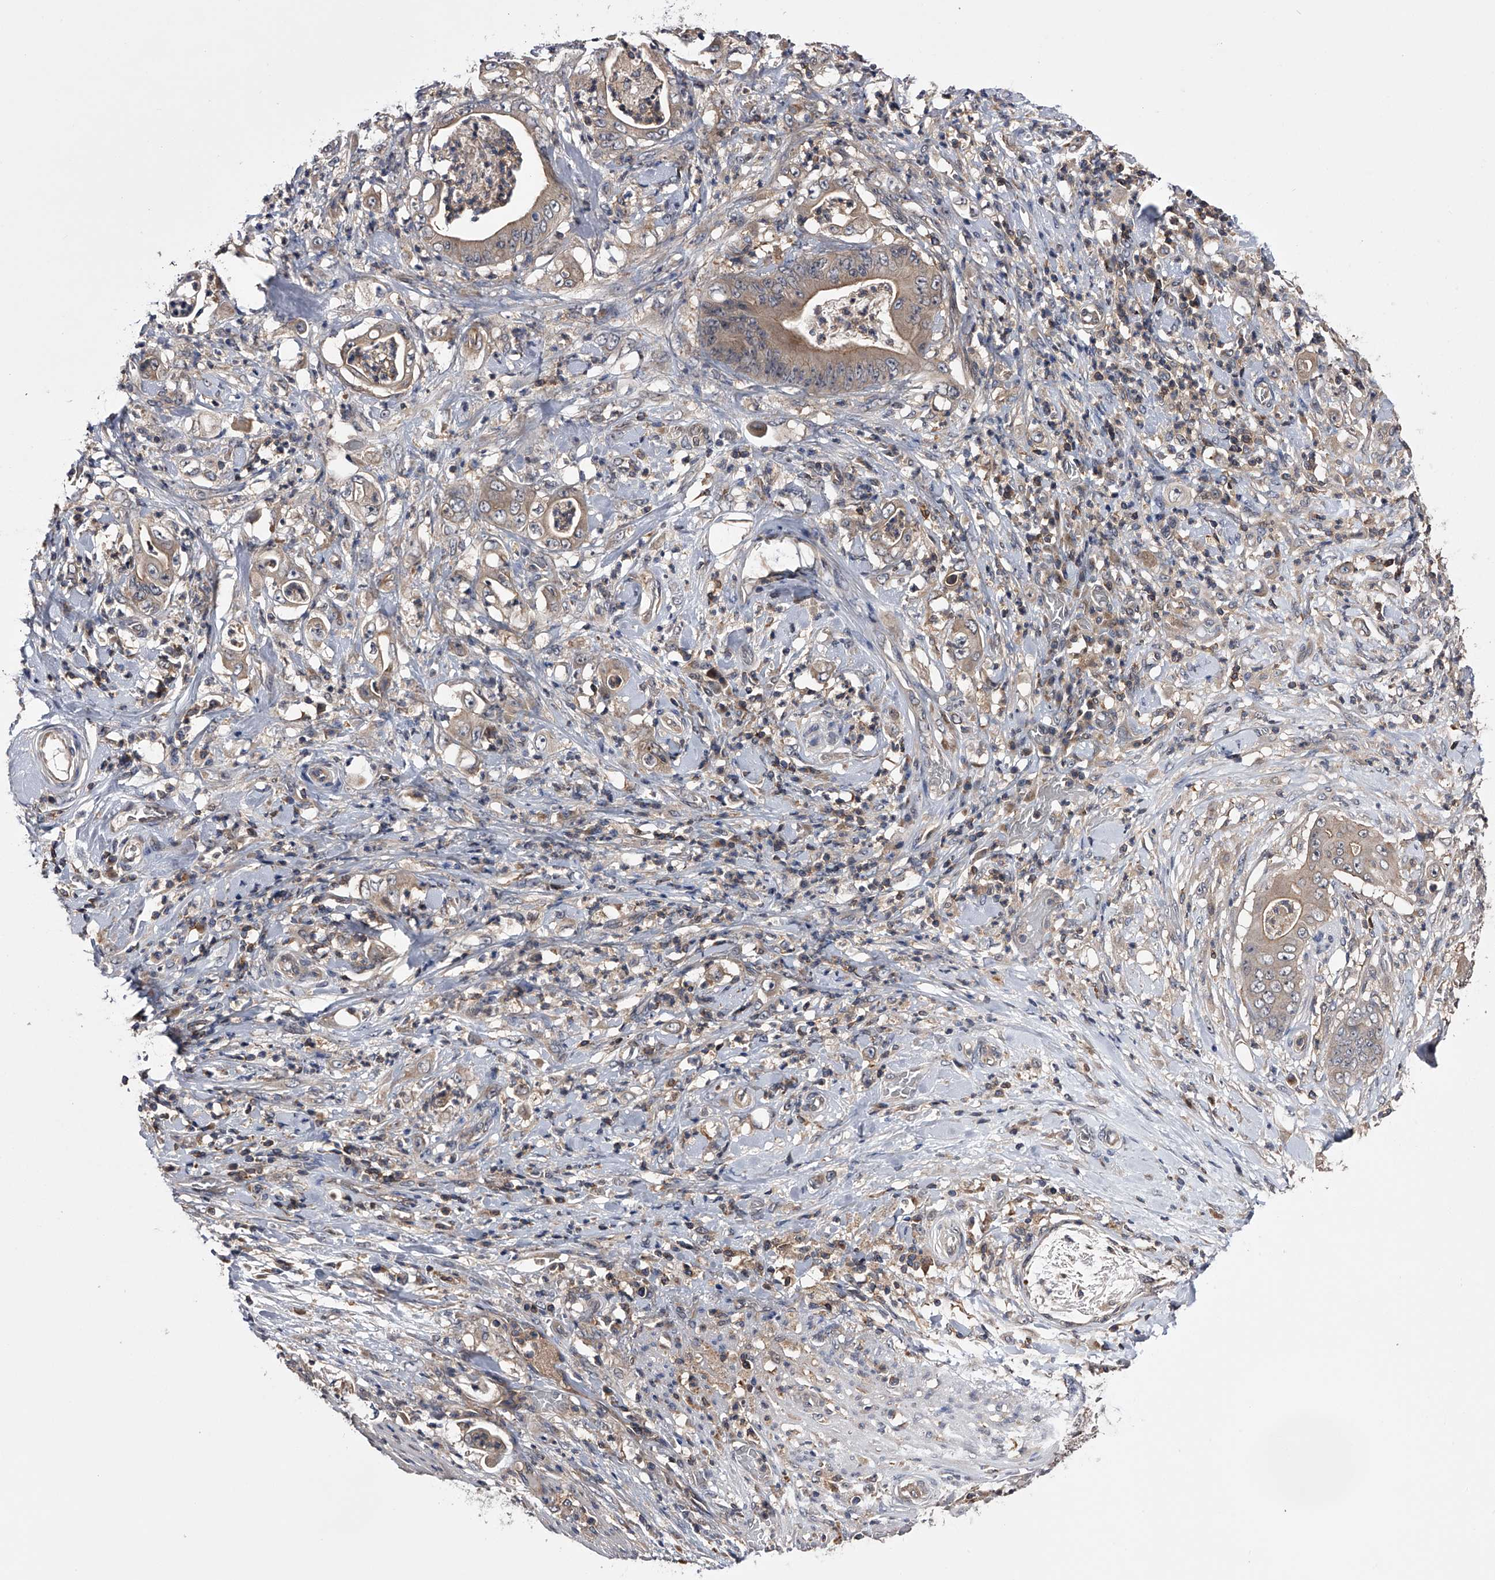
{"staining": {"intensity": "weak", "quantity": ">75%", "location": "cytoplasmic/membranous"}, "tissue": "stomach cancer", "cell_type": "Tumor cells", "image_type": "cancer", "snomed": [{"axis": "morphology", "description": "Adenocarcinoma, NOS"}, {"axis": "topography", "description": "Stomach"}], "caption": "Stomach adenocarcinoma stained for a protein (brown) demonstrates weak cytoplasmic/membranous positive positivity in approximately >75% of tumor cells.", "gene": "PAN3", "patient": {"sex": "female", "age": 73}}